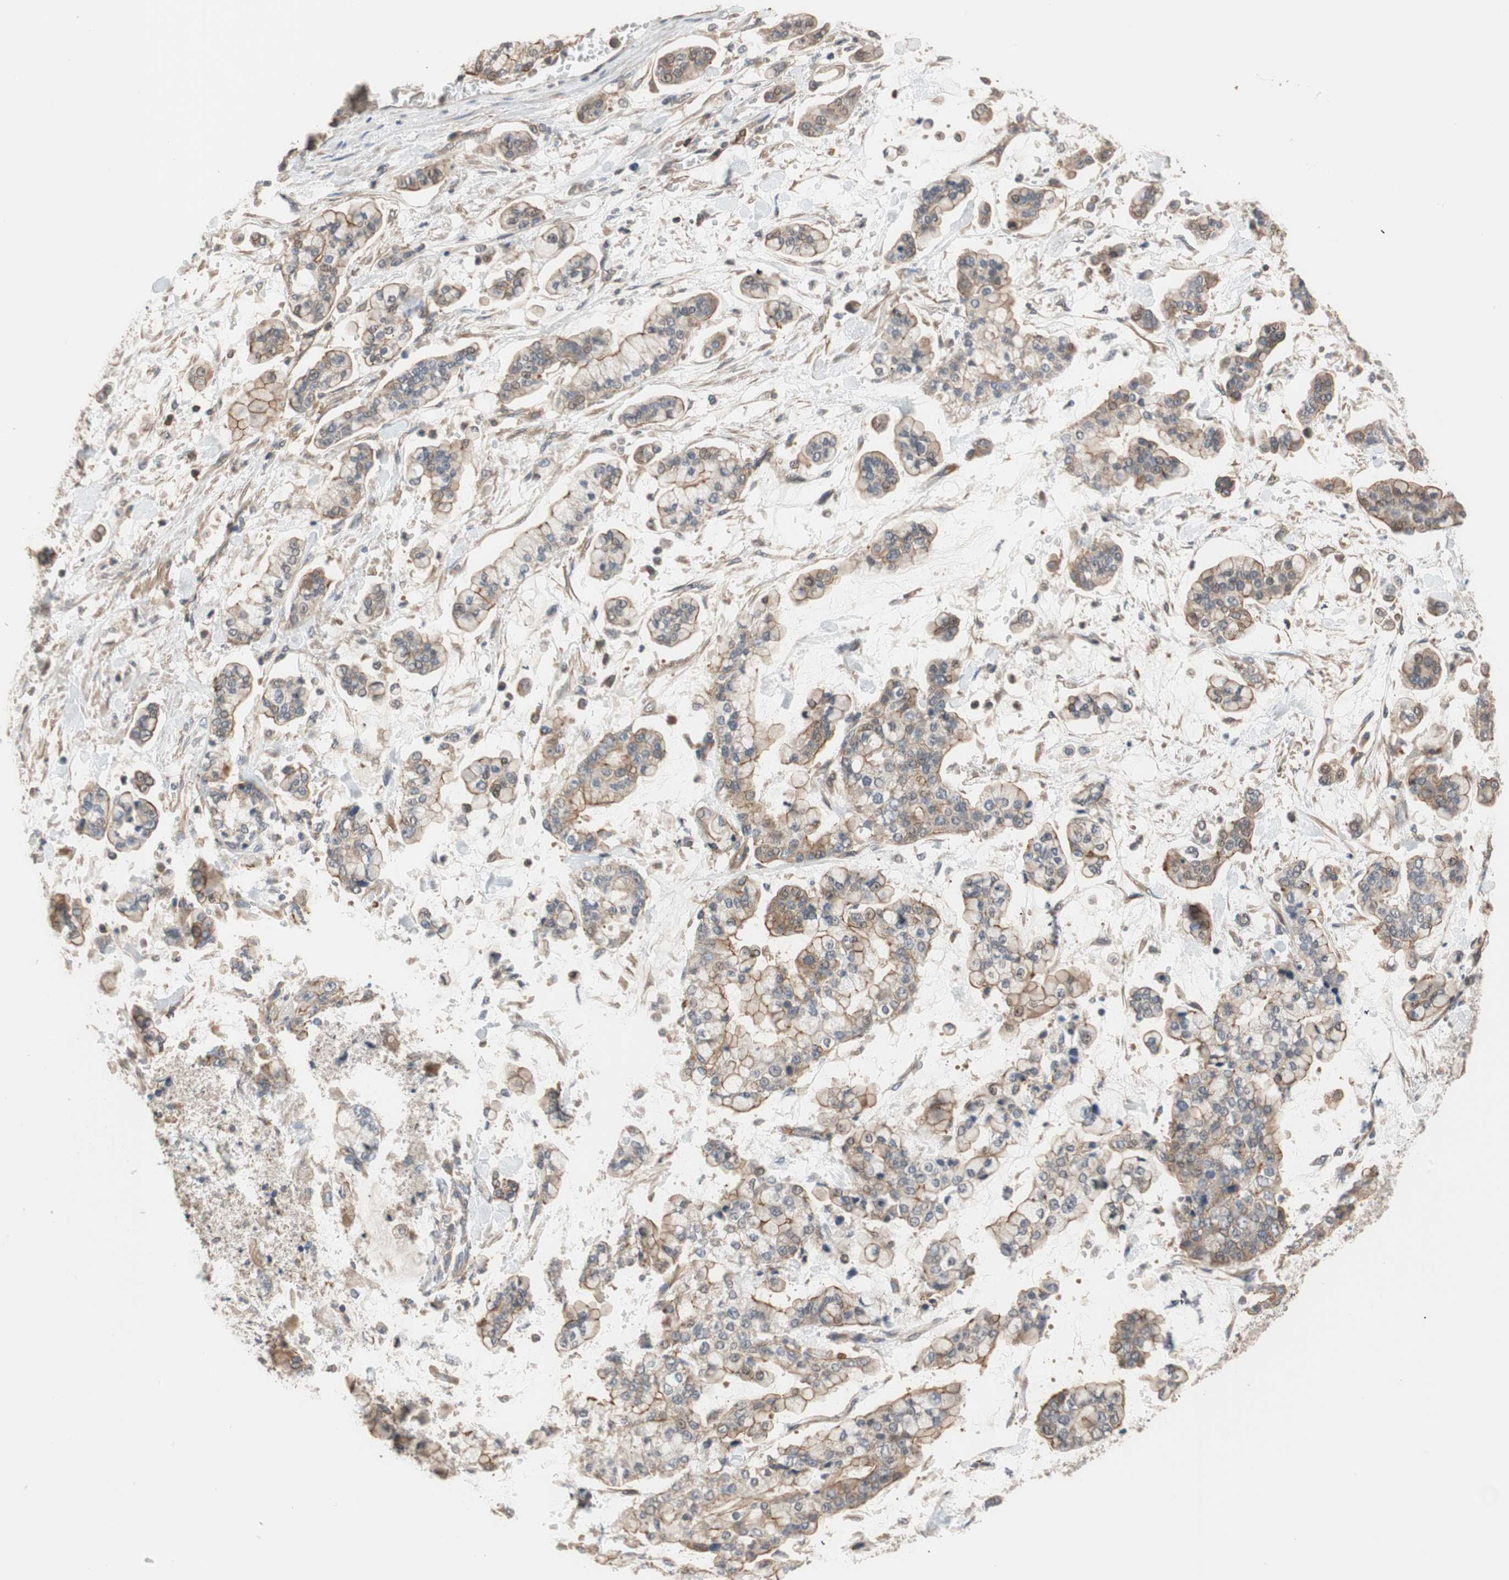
{"staining": {"intensity": "moderate", "quantity": "25%-75%", "location": "cytoplasmic/membranous"}, "tissue": "stomach cancer", "cell_type": "Tumor cells", "image_type": "cancer", "snomed": [{"axis": "morphology", "description": "Normal tissue, NOS"}, {"axis": "morphology", "description": "Adenocarcinoma, NOS"}, {"axis": "topography", "description": "Stomach, upper"}, {"axis": "topography", "description": "Stomach"}], "caption": "Tumor cells display medium levels of moderate cytoplasmic/membranous expression in approximately 25%-75% of cells in human adenocarcinoma (stomach).", "gene": "MAP4K2", "patient": {"sex": "male", "age": 76}}